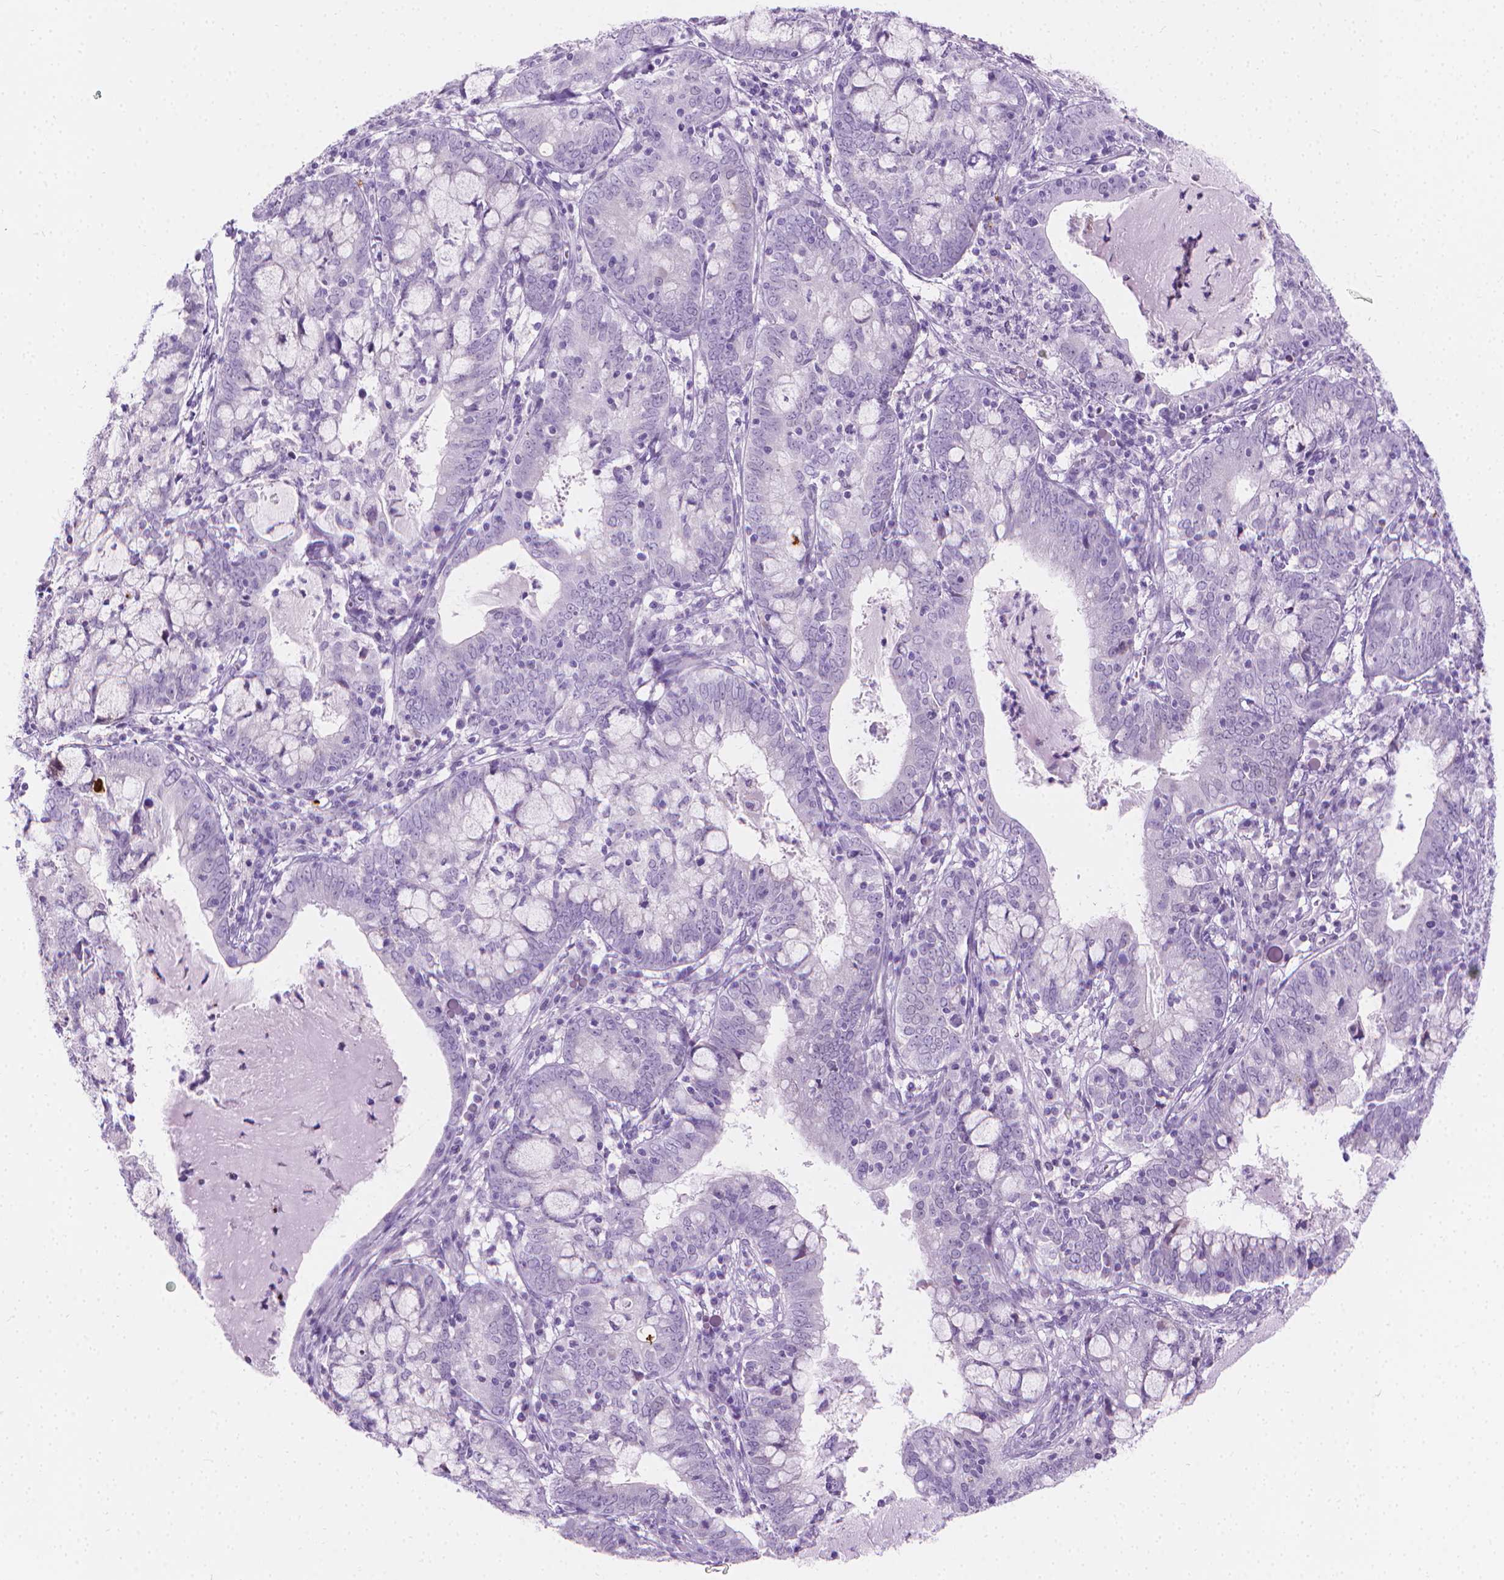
{"staining": {"intensity": "negative", "quantity": "none", "location": "none"}, "tissue": "cervical cancer", "cell_type": "Tumor cells", "image_type": "cancer", "snomed": [{"axis": "morphology", "description": "Adenocarcinoma, NOS"}, {"axis": "topography", "description": "Cervix"}], "caption": "Adenocarcinoma (cervical) stained for a protein using IHC exhibits no expression tumor cells.", "gene": "CFAP52", "patient": {"sex": "female", "age": 40}}